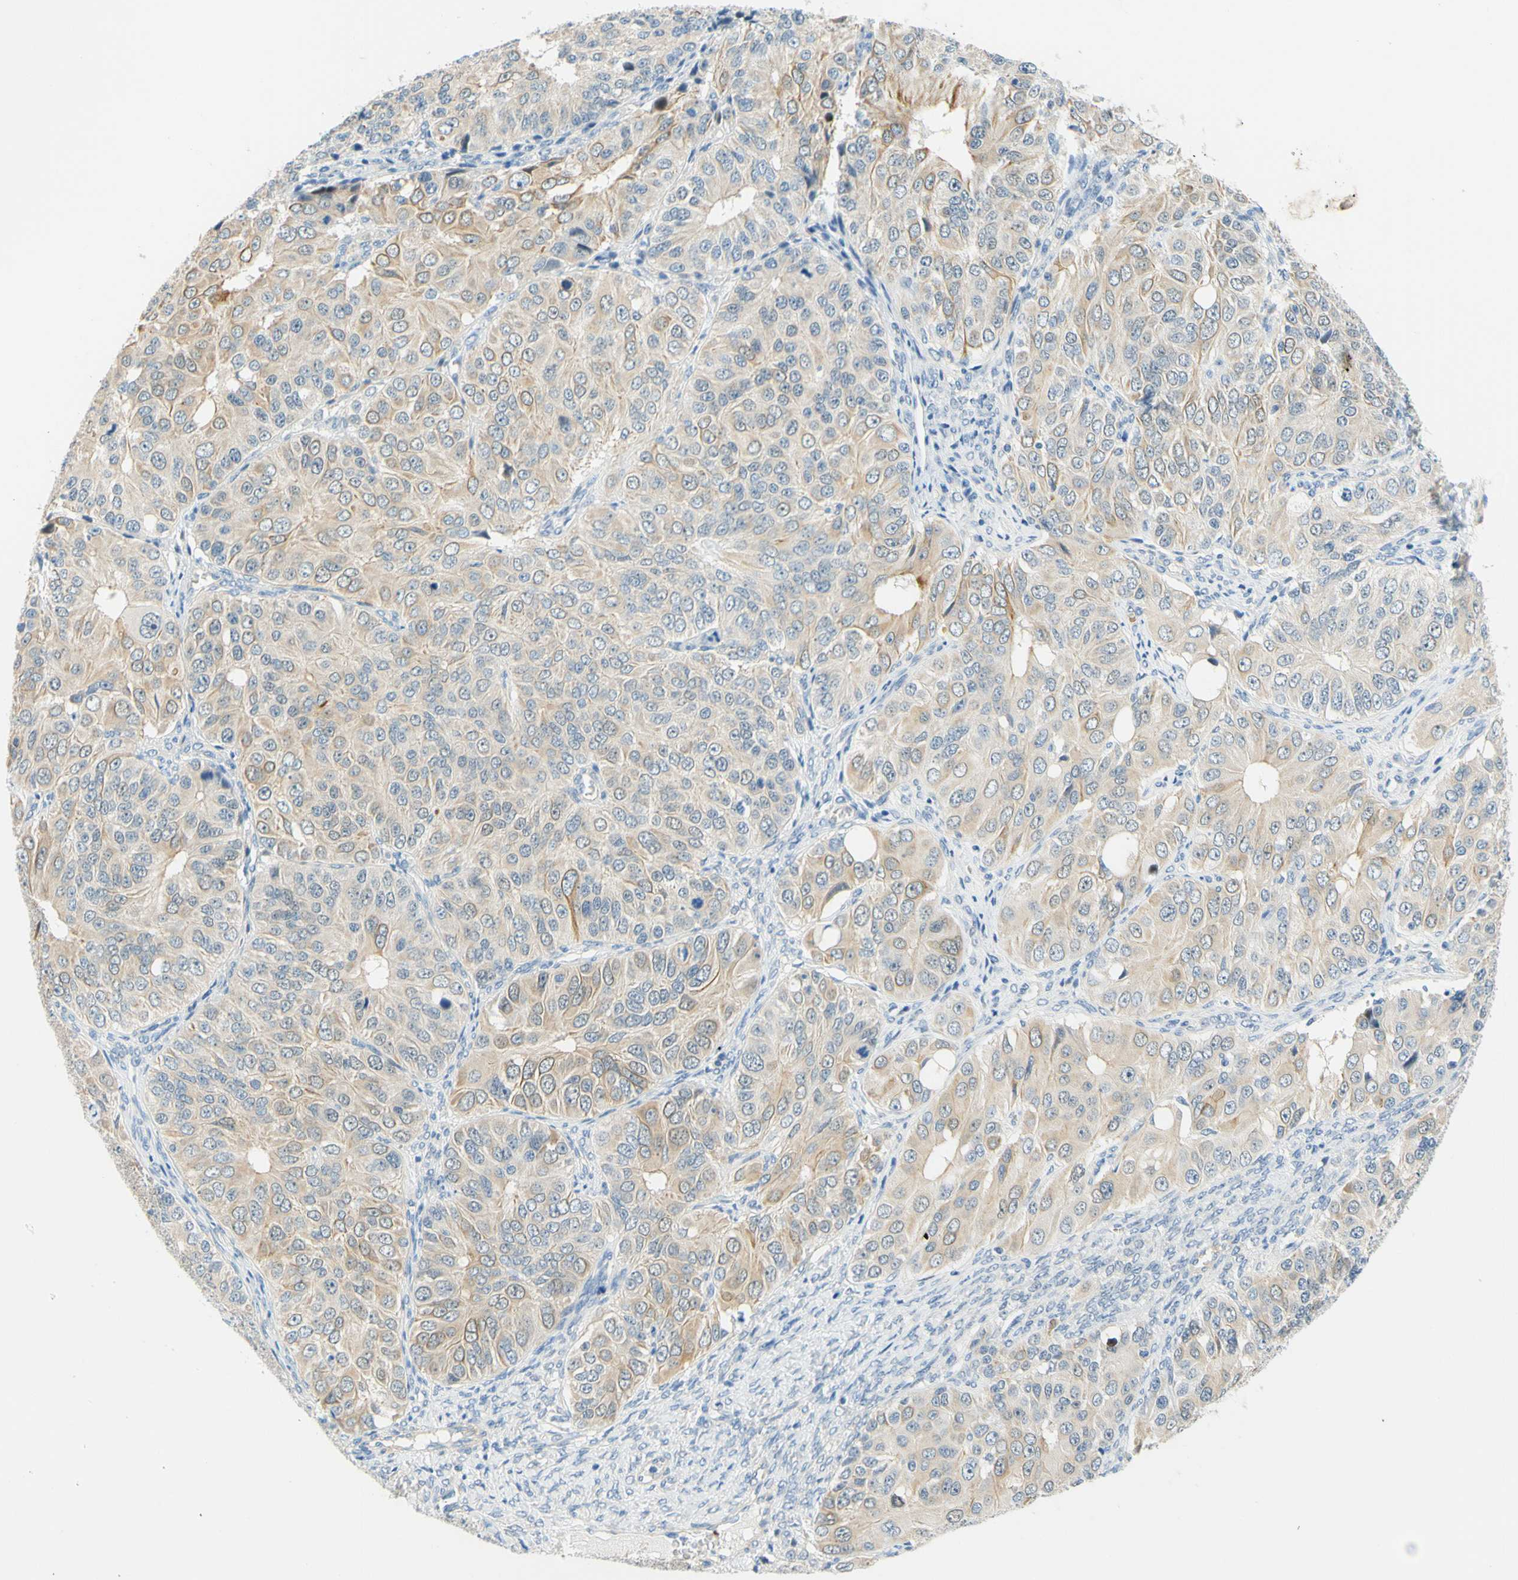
{"staining": {"intensity": "weak", "quantity": ">75%", "location": "cytoplasmic/membranous"}, "tissue": "ovarian cancer", "cell_type": "Tumor cells", "image_type": "cancer", "snomed": [{"axis": "morphology", "description": "Carcinoma, endometroid"}, {"axis": "topography", "description": "Ovary"}], "caption": "Ovarian cancer (endometroid carcinoma) stained for a protein (brown) reveals weak cytoplasmic/membranous positive positivity in approximately >75% of tumor cells.", "gene": "ENTREP2", "patient": {"sex": "female", "age": 51}}